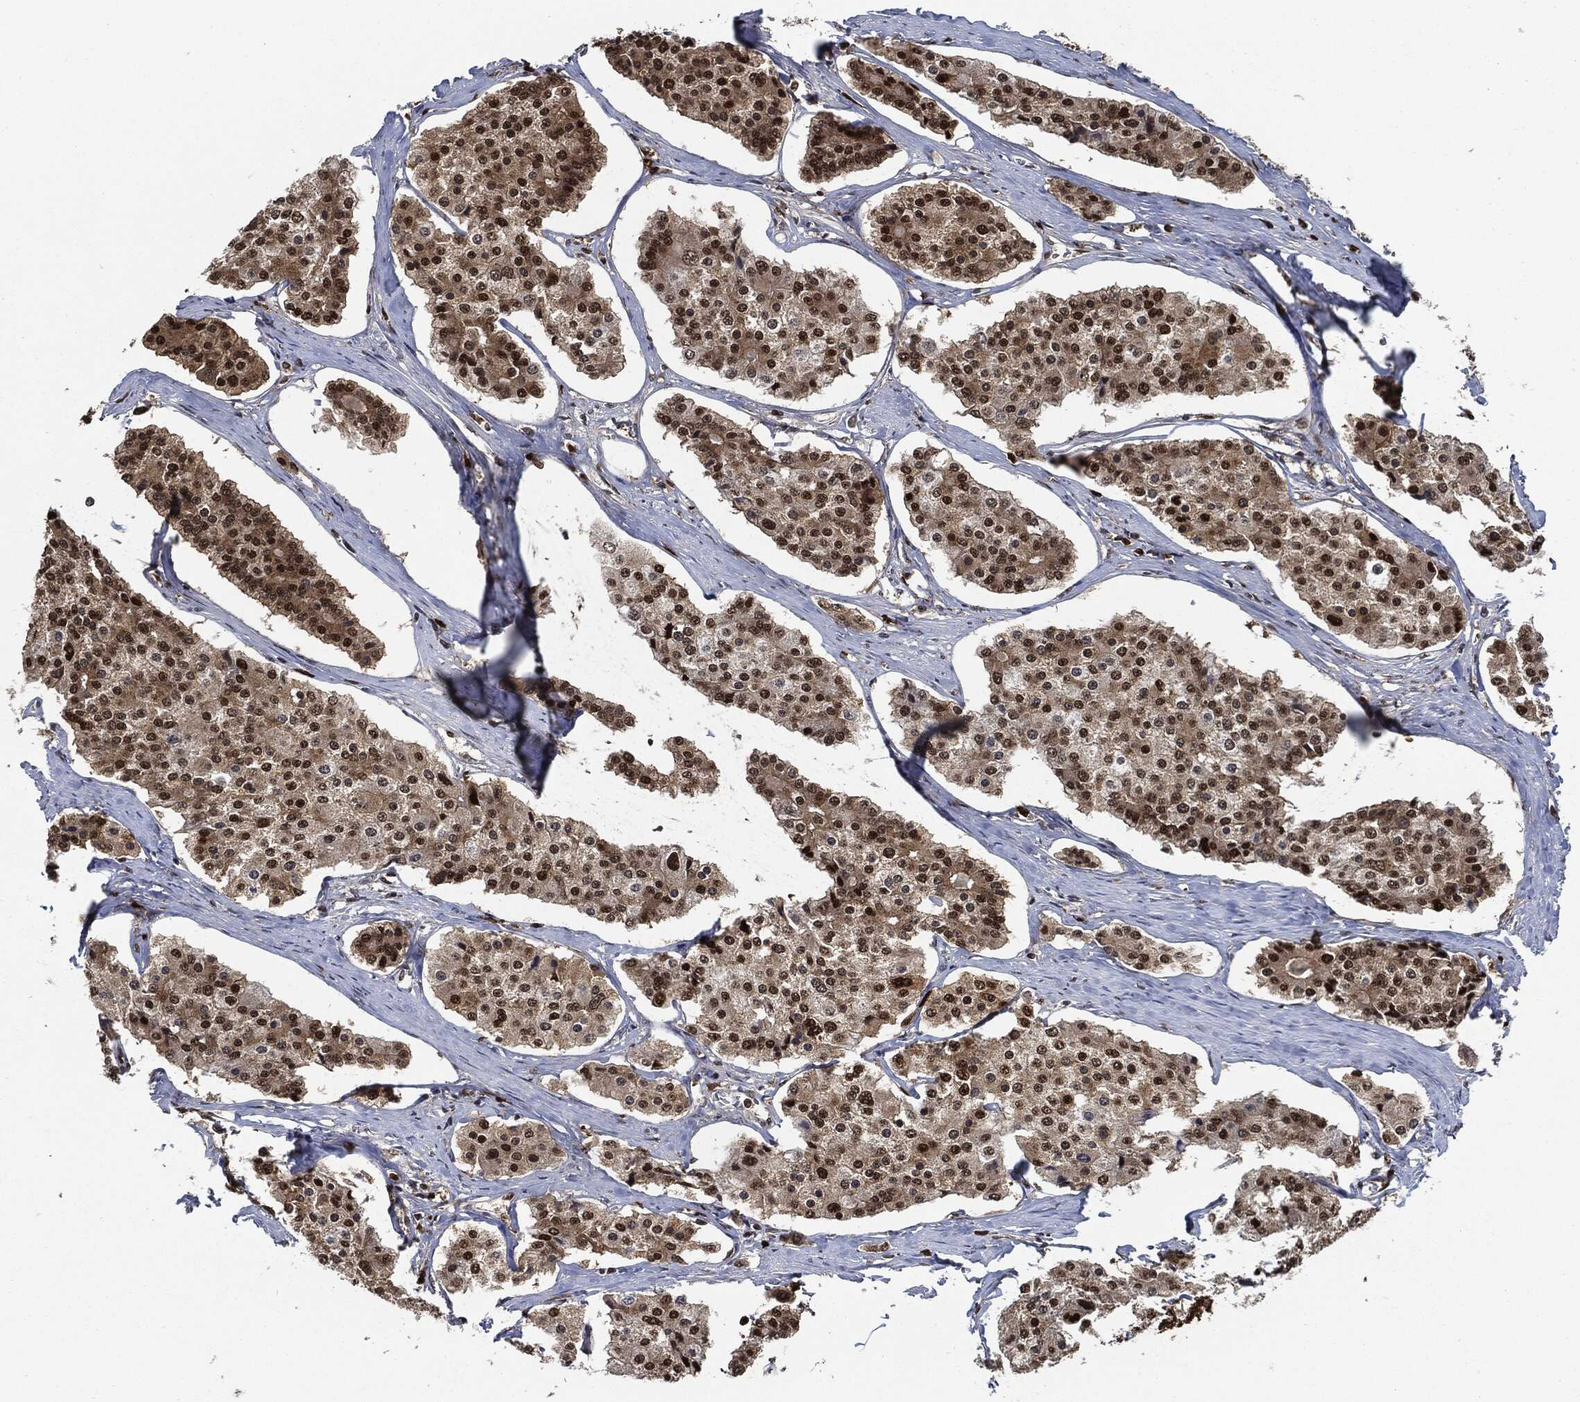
{"staining": {"intensity": "strong", "quantity": ">75%", "location": "nuclear"}, "tissue": "carcinoid", "cell_type": "Tumor cells", "image_type": "cancer", "snomed": [{"axis": "morphology", "description": "Carcinoid, malignant, NOS"}, {"axis": "topography", "description": "Small intestine"}], "caption": "Carcinoid was stained to show a protein in brown. There is high levels of strong nuclear expression in approximately >75% of tumor cells.", "gene": "PCNA", "patient": {"sex": "female", "age": 65}}